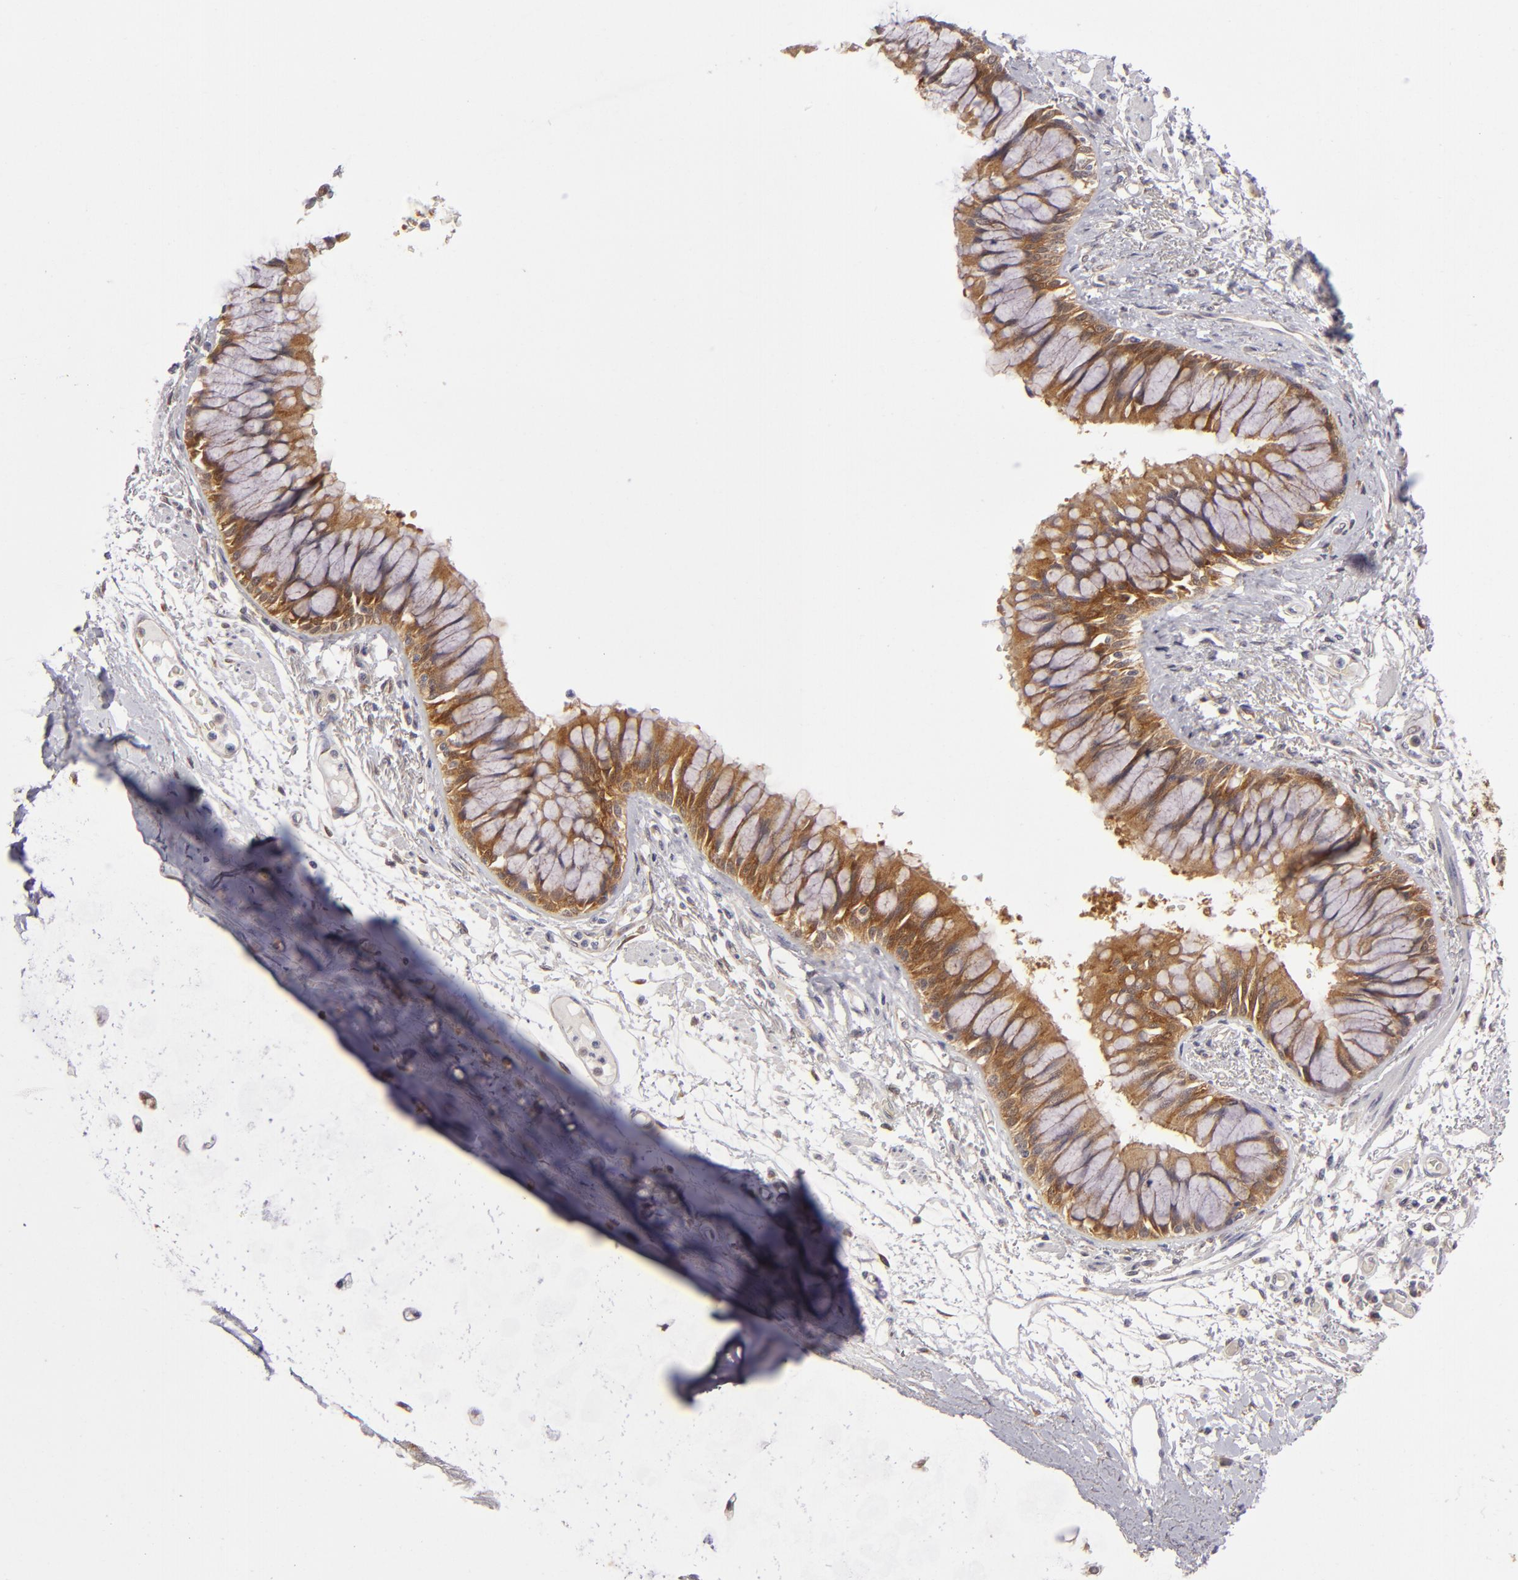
{"staining": {"intensity": "strong", "quantity": ">75%", "location": "cytoplasmic/membranous"}, "tissue": "bronchus", "cell_type": "Respiratory epithelial cells", "image_type": "normal", "snomed": [{"axis": "morphology", "description": "Normal tissue, NOS"}, {"axis": "topography", "description": "Cartilage tissue"}, {"axis": "topography", "description": "Bronchus"}, {"axis": "topography", "description": "Lung"}, {"axis": "topography", "description": "Peripheral nerve tissue"}], "caption": "Protein staining of benign bronchus reveals strong cytoplasmic/membranous expression in approximately >75% of respiratory epithelial cells. (Brightfield microscopy of DAB IHC at high magnification).", "gene": "SH2D4A", "patient": {"sex": "female", "age": 49}}